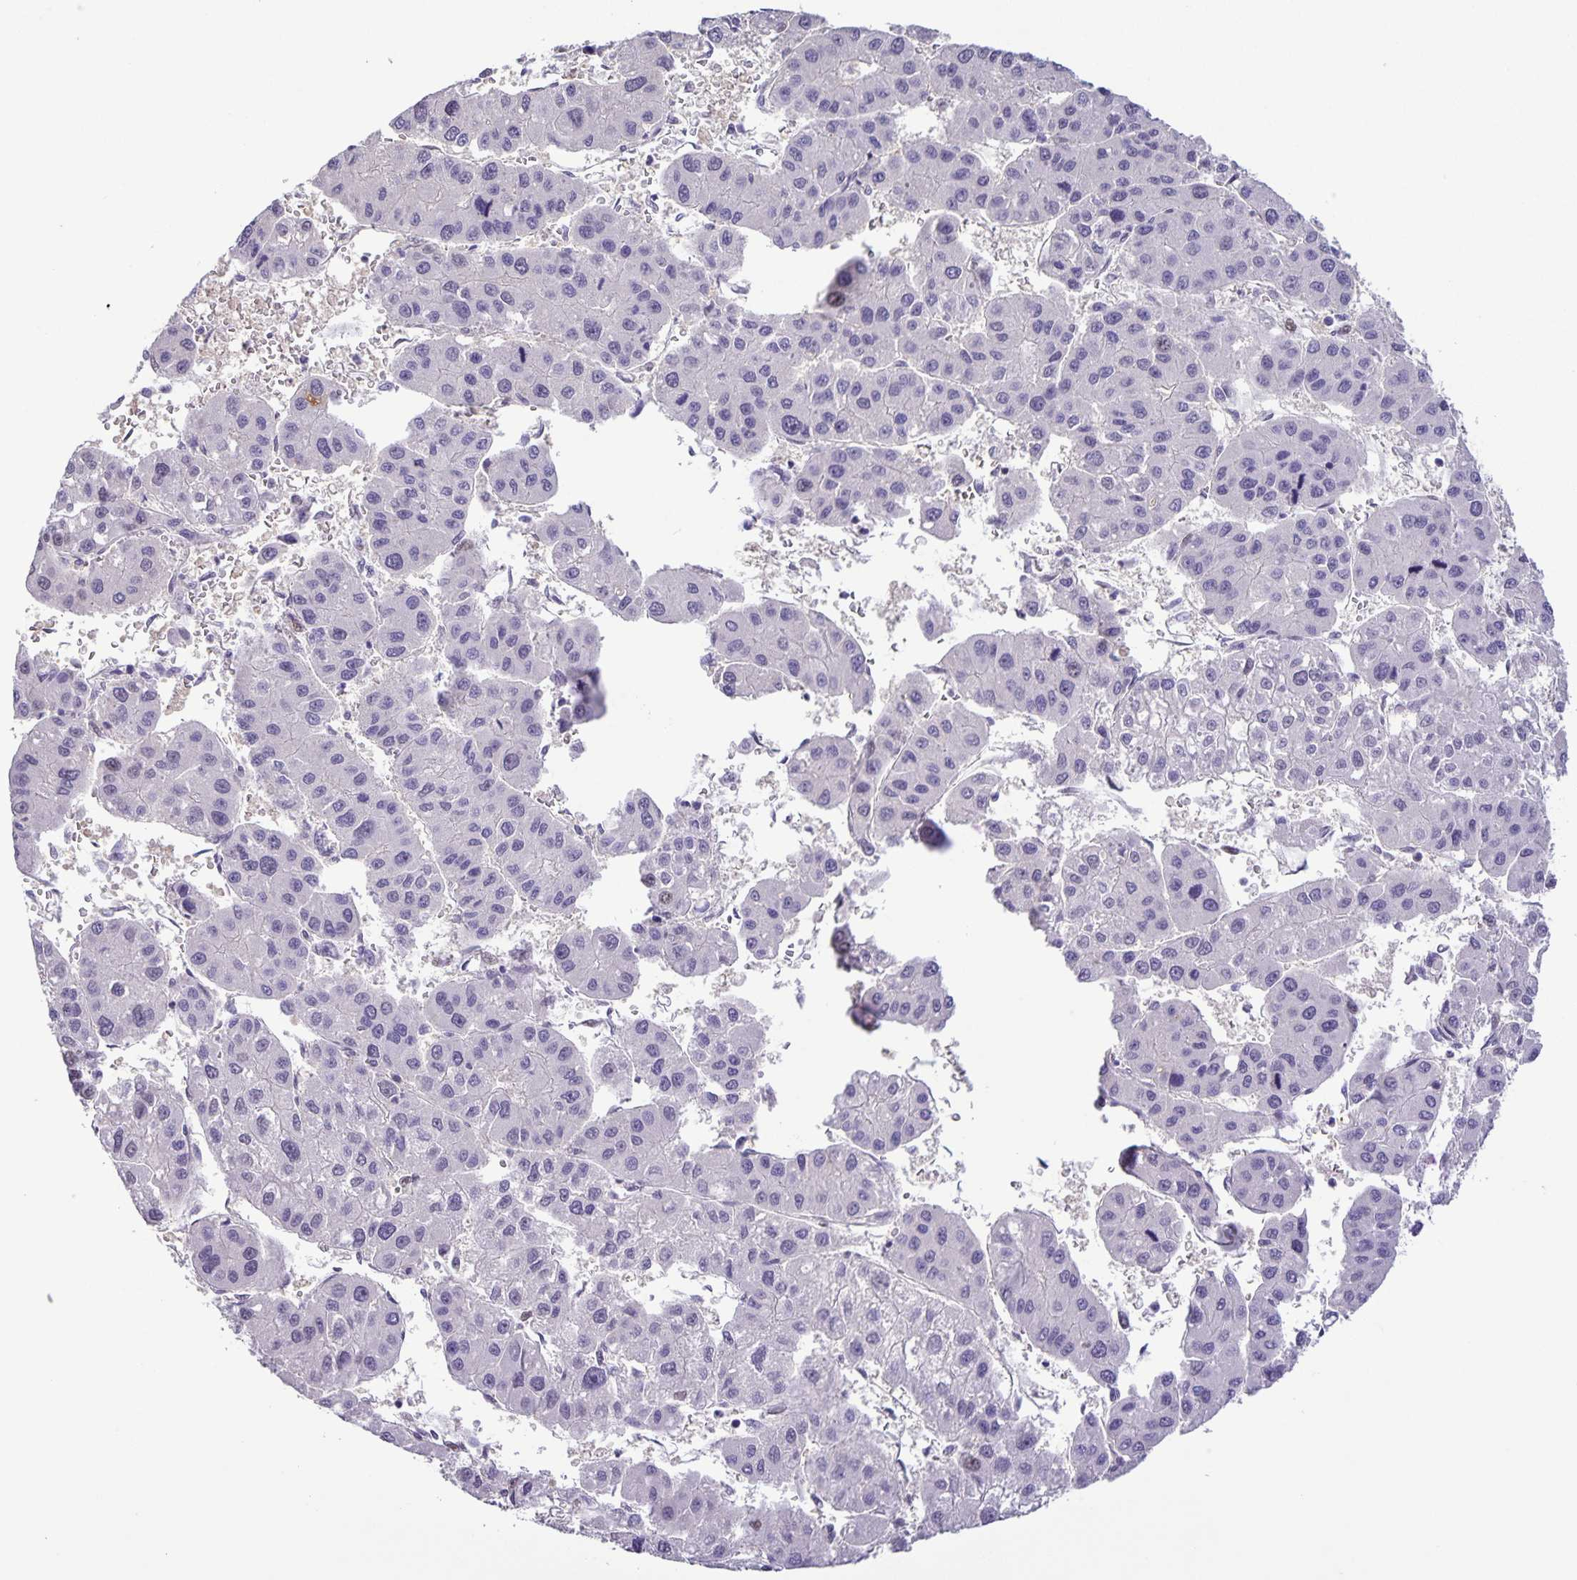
{"staining": {"intensity": "negative", "quantity": "none", "location": "none"}, "tissue": "liver cancer", "cell_type": "Tumor cells", "image_type": "cancer", "snomed": [{"axis": "morphology", "description": "Carcinoma, Hepatocellular, NOS"}, {"axis": "topography", "description": "Liver"}], "caption": "Human liver cancer (hepatocellular carcinoma) stained for a protein using immunohistochemistry exhibits no positivity in tumor cells.", "gene": "ONECUT2", "patient": {"sex": "male", "age": 73}}